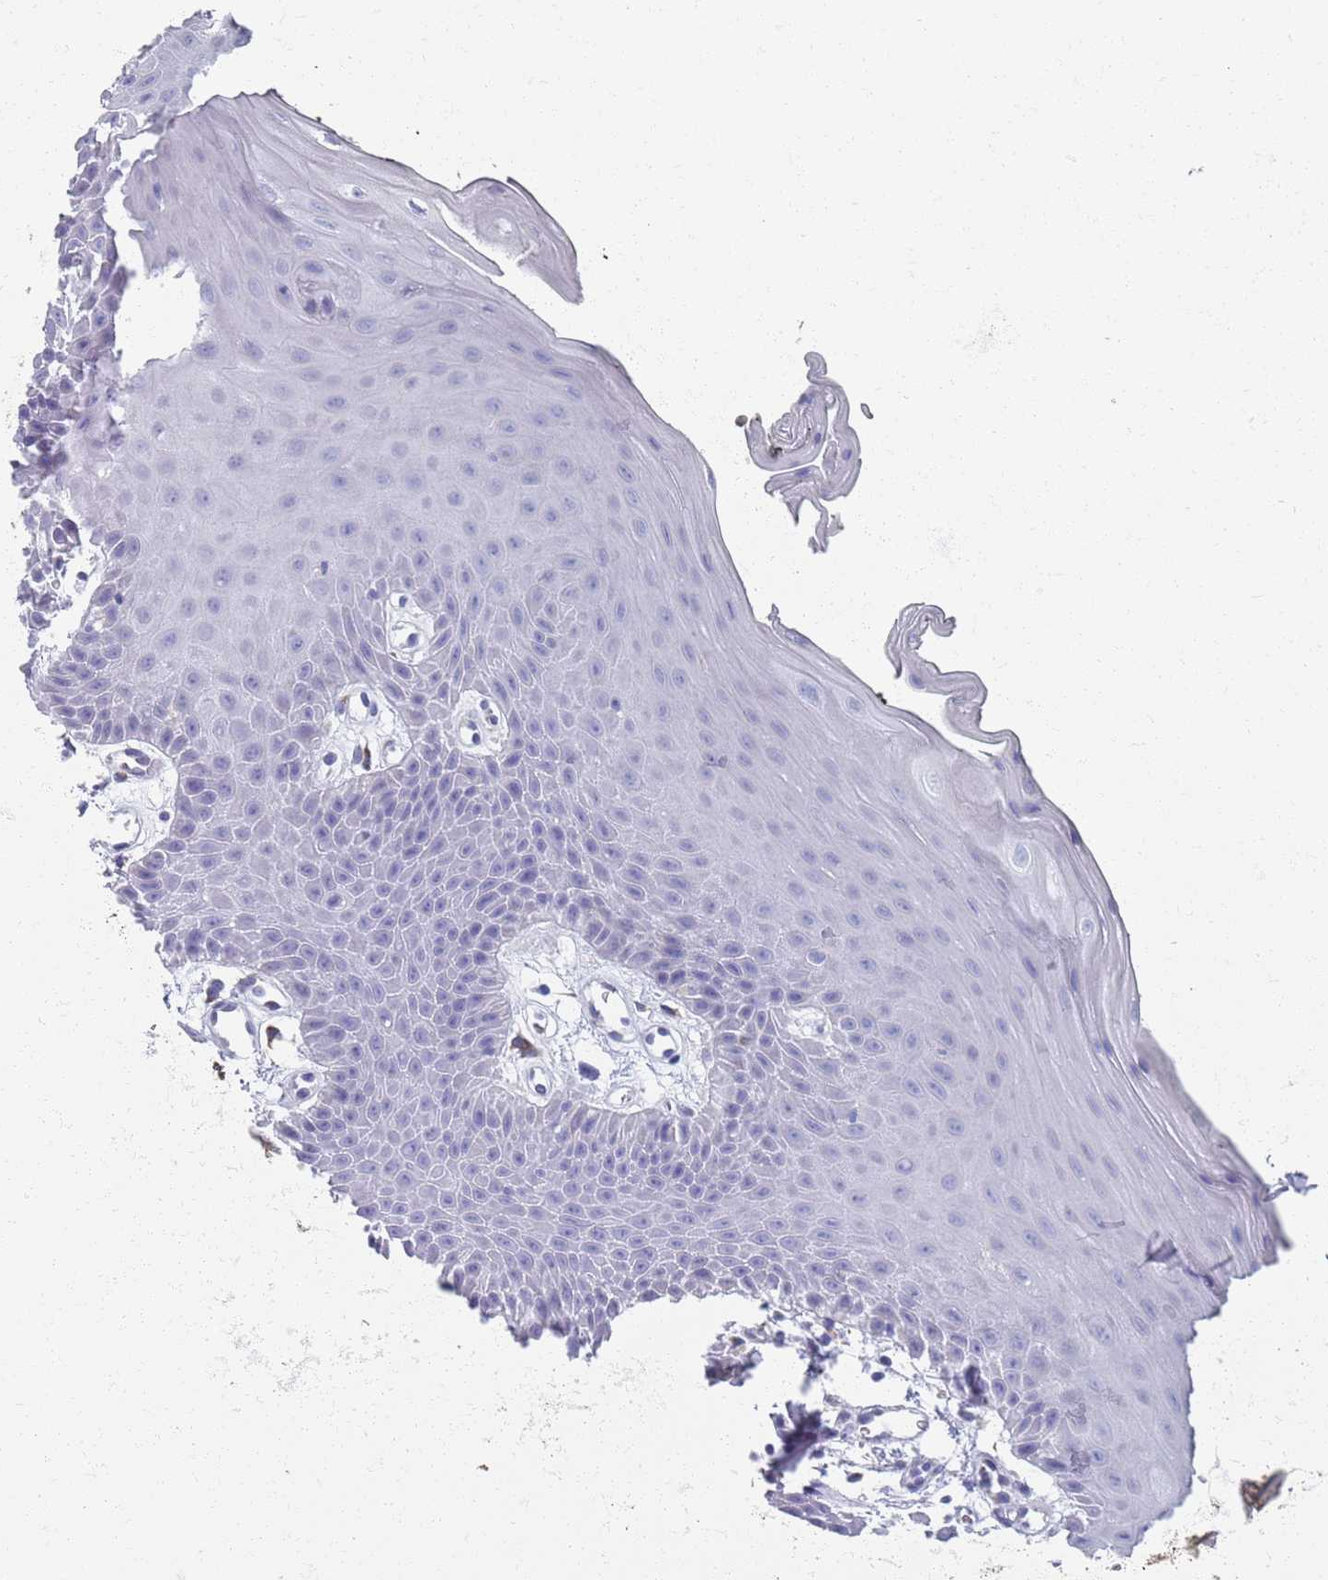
{"staining": {"intensity": "negative", "quantity": "none", "location": "none"}, "tissue": "oral mucosa", "cell_type": "Squamous epithelial cells", "image_type": "normal", "snomed": [{"axis": "morphology", "description": "Normal tissue, NOS"}, {"axis": "topography", "description": "Oral tissue"}, {"axis": "topography", "description": "Tounge, NOS"}], "caption": "This is a histopathology image of immunohistochemistry staining of unremarkable oral mucosa, which shows no expression in squamous epithelial cells.", "gene": "PLOD1", "patient": {"sex": "female", "age": 59}}